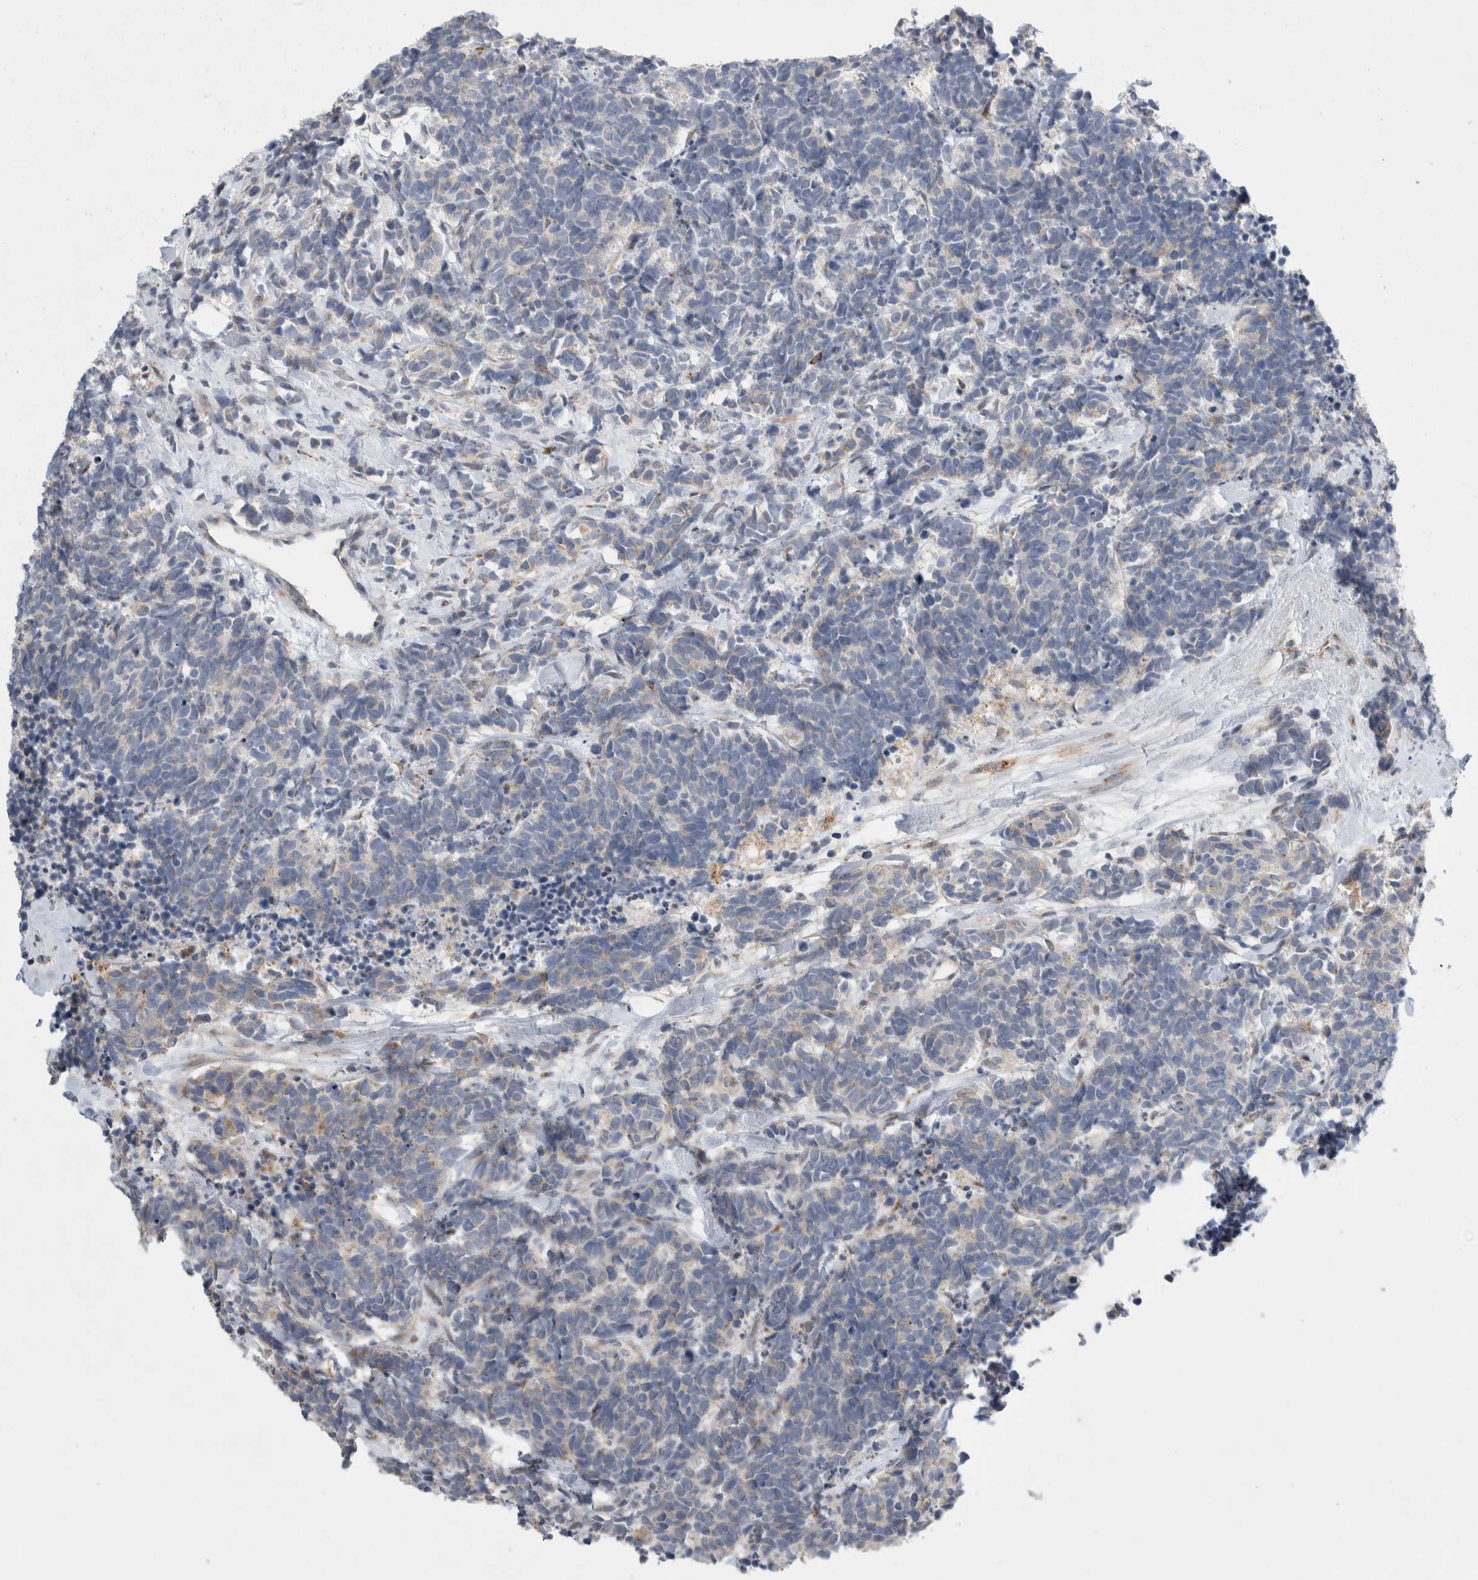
{"staining": {"intensity": "weak", "quantity": "<25%", "location": "cytoplasmic/membranous"}, "tissue": "carcinoid", "cell_type": "Tumor cells", "image_type": "cancer", "snomed": [{"axis": "morphology", "description": "Carcinoma, NOS"}, {"axis": "morphology", "description": "Carcinoid, malignant, NOS"}, {"axis": "topography", "description": "Urinary bladder"}], "caption": "High power microscopy image of an immunohistochemistry photomicrograph of carcinoma, revealing no significant expression in tumor cells.", "gene": "TRMT9B", "patient": {"sex": "male", "age": 57}}